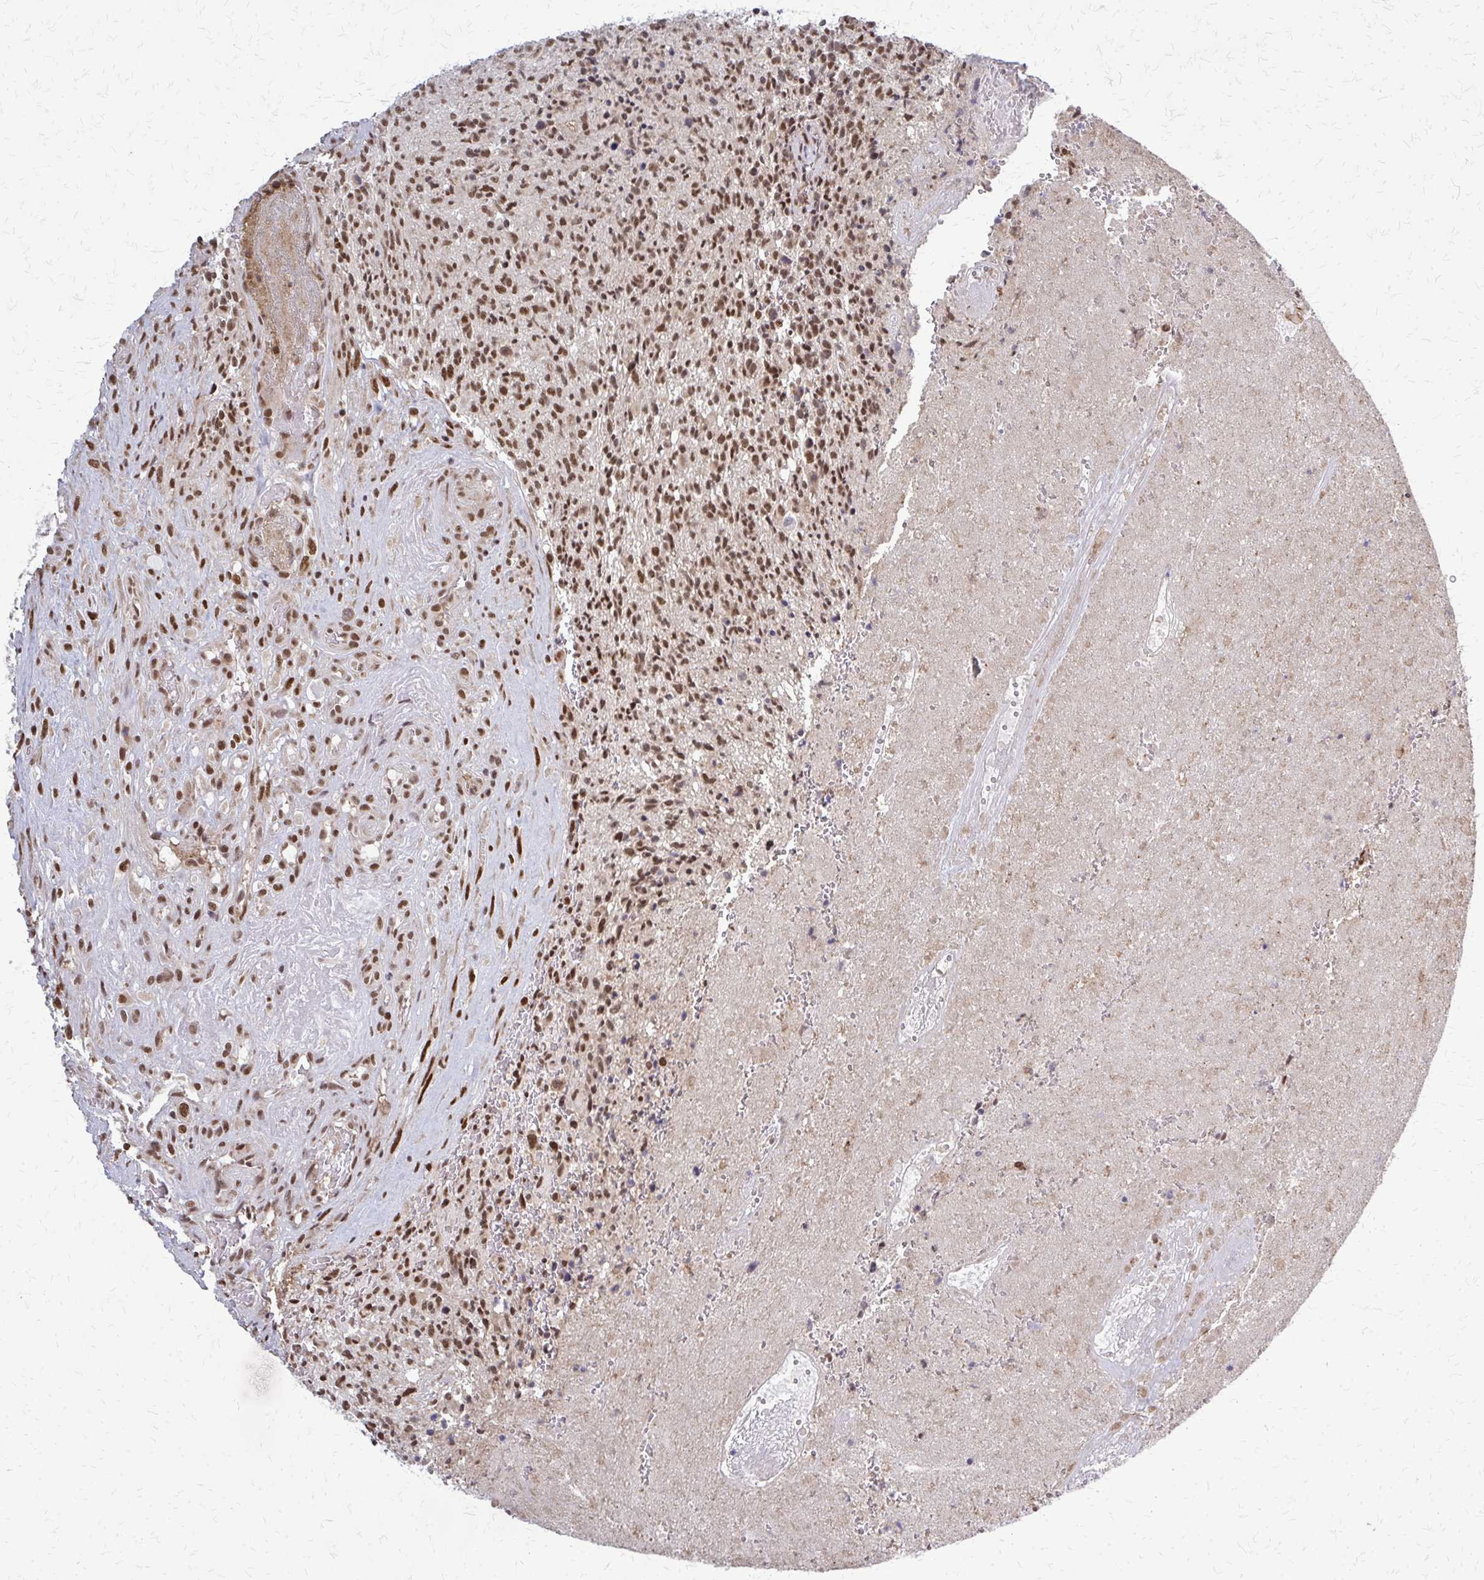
{"staining": {"intensity": "moderate", "quantity": "25%-75%", "location": "nuclear"}, "tissue": "glioma", "cell_type": "Tumor cells", "image_type": "cancer", "snomed": [{"axis": "morphology", "description": "Glioma, malignant, High grade"}, {"axis": "topography", "description": "Brain"}], "caption": "Immunohistochemical staining of human glioma demonstrates moderate nuclear protein expression in approximately 25%-75% of tumor cells. Using DAB (brown) and hematoxylin (blue) stains, captured at high magnification using brightfield microscopy.", "gene": "HDAC3", "patient": {"sex": "male", "age": 36}}